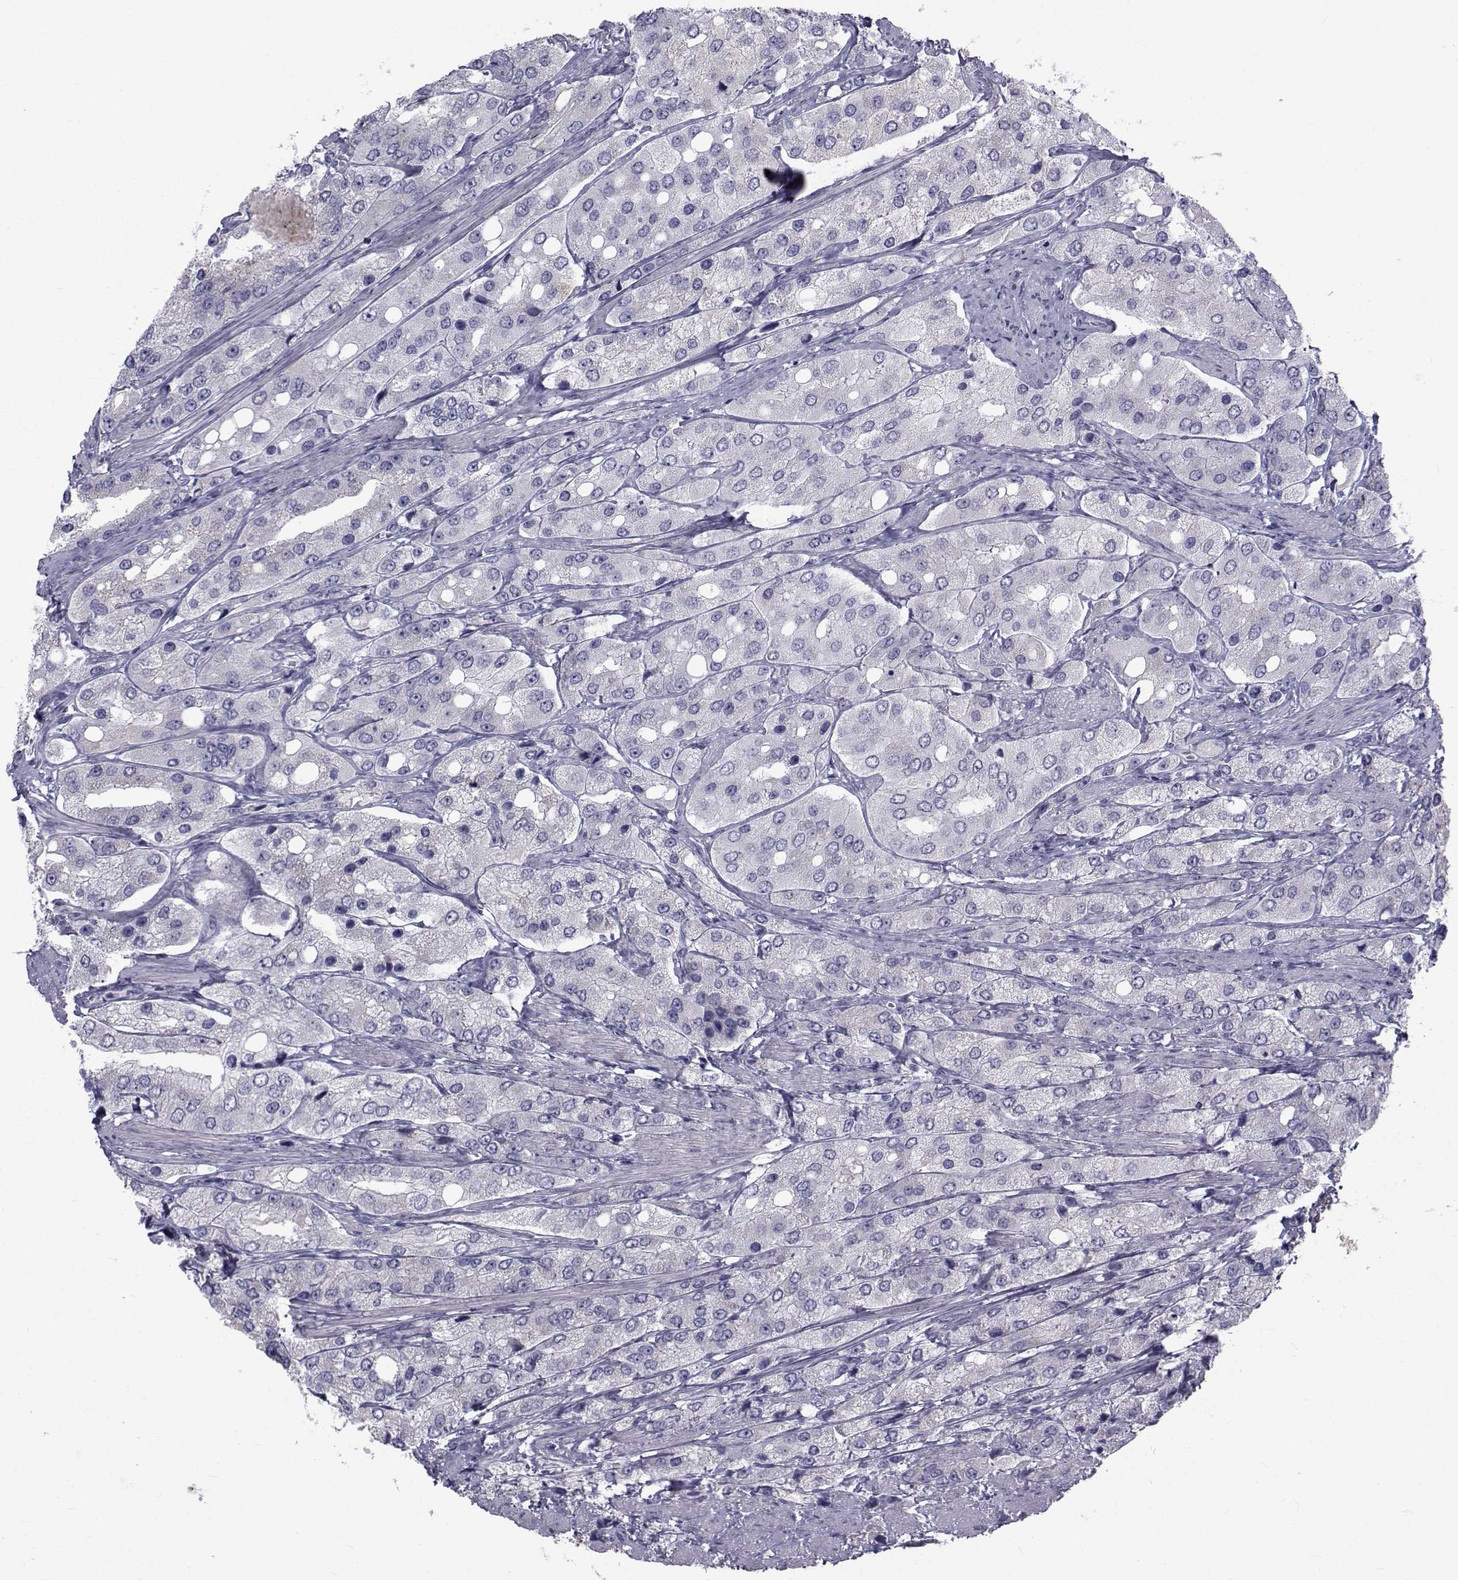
{"staining": {"intensity": "negative", "quantity": "none", "location": "none"}, "tissue": "prostate cancer", "cell_type": "Tumor cells", "image_type": "cancer", "snomed": [{"axis": "morphology", "description": "Adenocarcinoma, Low grade"}, {"axis": "topography", "description": "Prostate"}], "caption": "Human prostate cancer (adenocarcinoma (low-grade)) stained for a protein using immunohistochemistry (IHC) exhibits no expression in tumor cells.", "gene": "FDXR", "patient": {"sex": "male", "age": 69}}